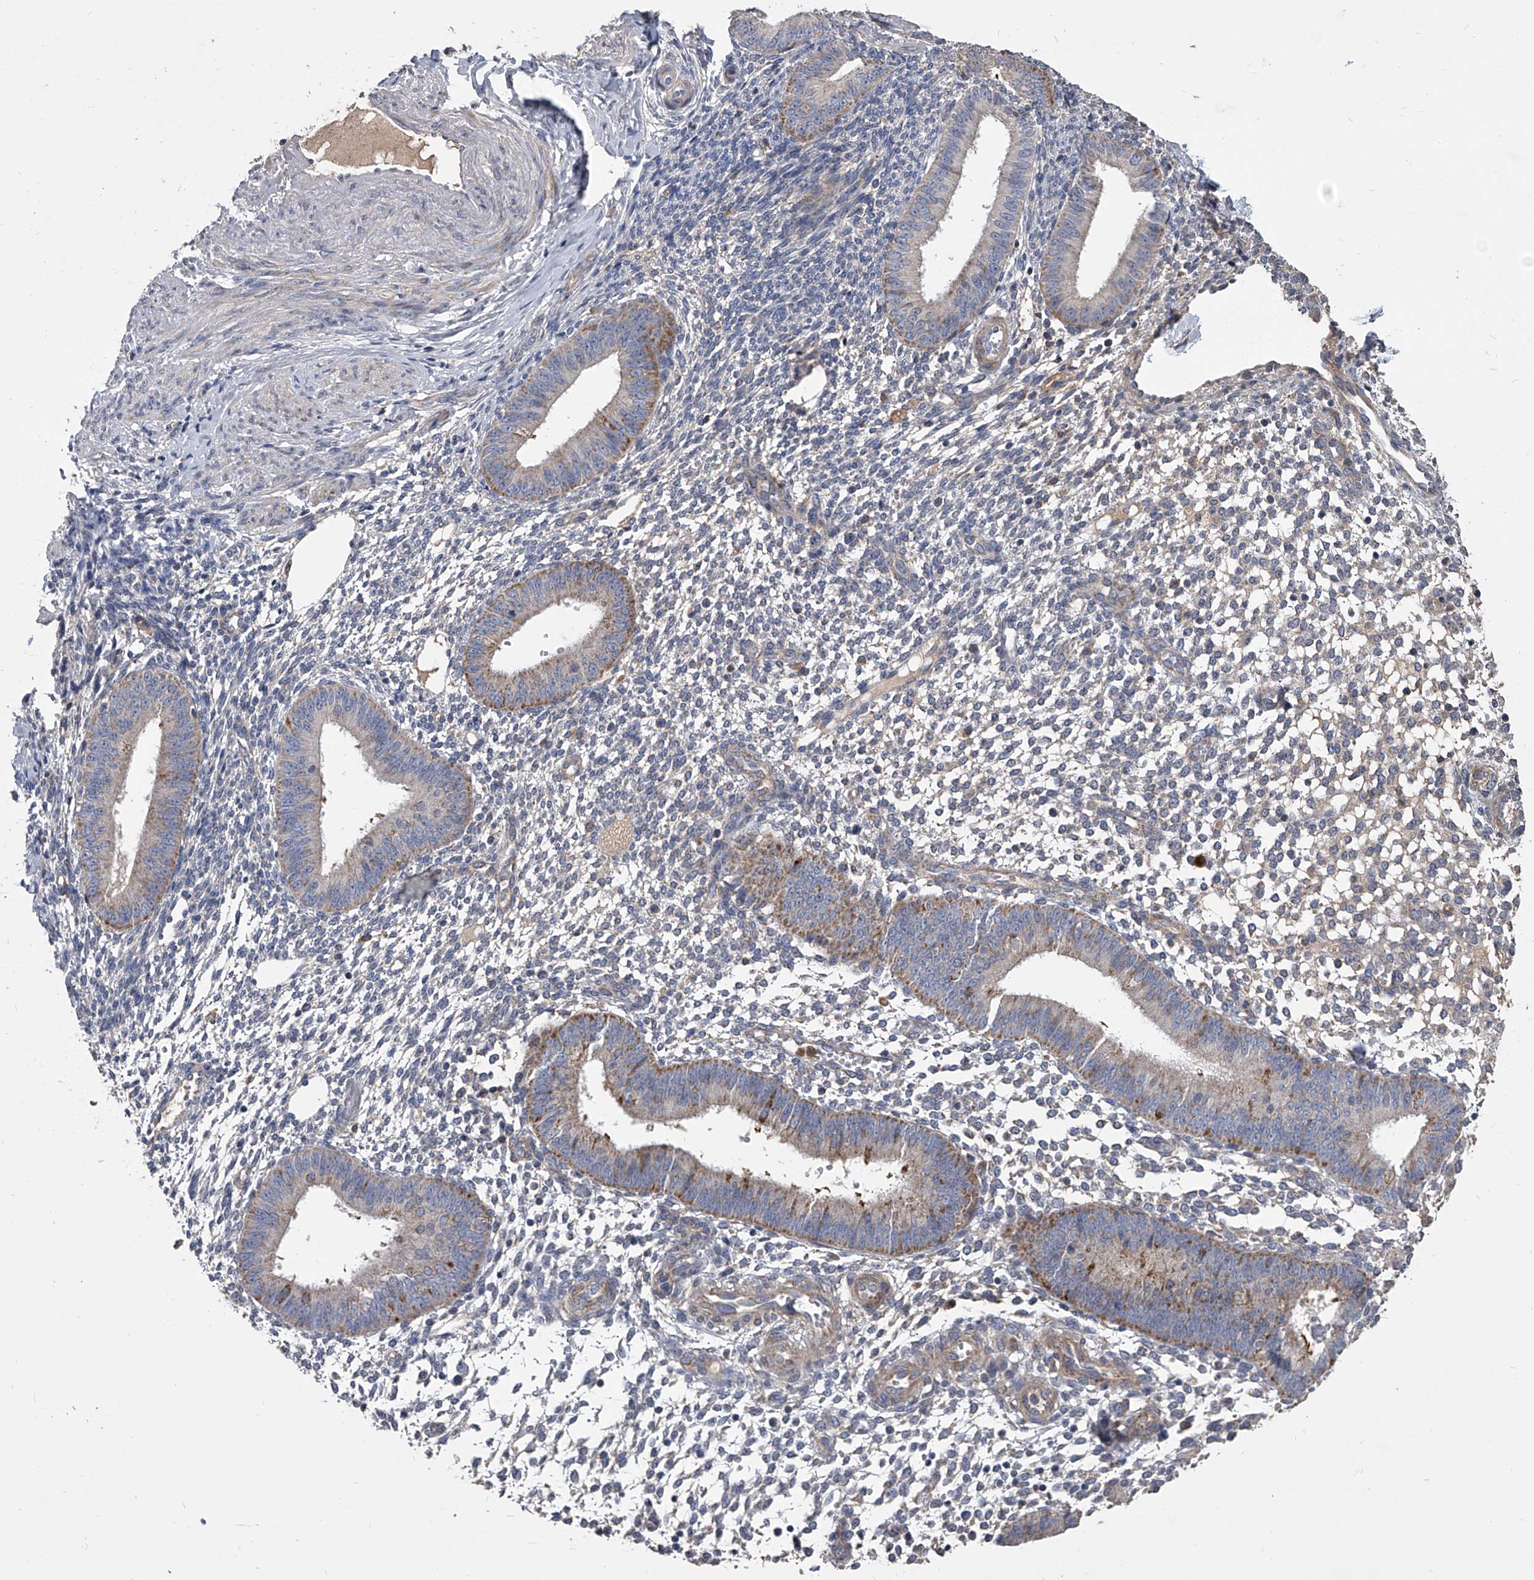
{"staining": {"intensity": "negative", "quantity": "none", "location": "none"}, "tissue": "endometrium", "cell_type": "Cells in endometrial stroma", "image_type": "normal", "snomed": [{"axis": "morphology", "description": "Normal tissue, NOS"}, {"axis": "topography", "description": "Uterus"}, {"axis": "topography", "description": "Endometrium"}], "caption": "IHC image of benign human endometrium stained for a protein (brown), which displays no positivity in cells in endometrial stroma. (Stains: DAB (3,3'-diaminobenzidine) IHC with hematoxylin counter stain, Microscopy: brightfield microscopy at high magnification).", "gene": "NRP1", "patient": {"sex": "female", "age": 48}}